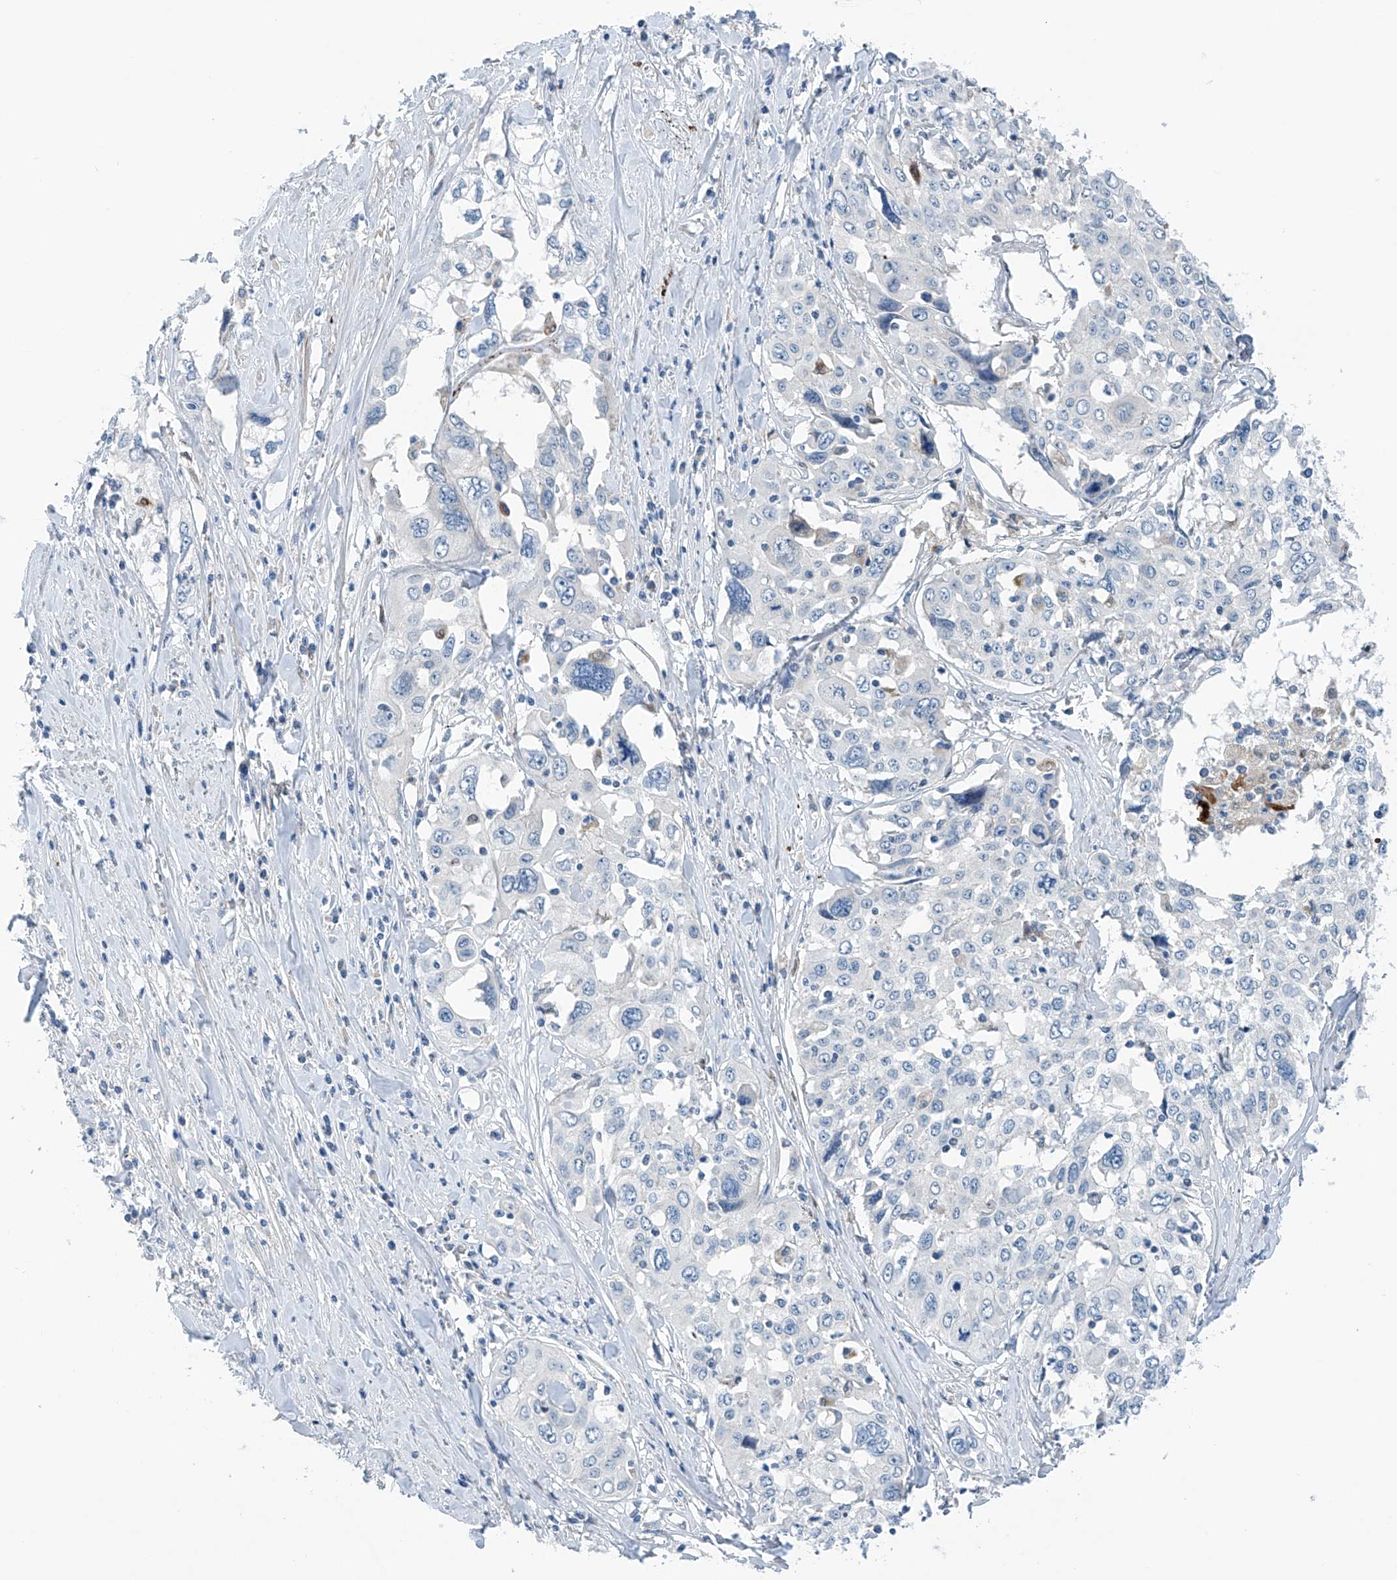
{"staining": {"intensity": "negative", "quantity": "none", "location": "none"}, "tissue": "cervical cancer", "cell_type": "Tumor cells", "image_type": "cancer", "snomed": [{"axis": "morphology", "description": "Squamous cell carcinoma, NOS"}, {"axis": "topography", "description": "Cervix"}], "caption": "Immunohistochemistry micrograph of human cervical squamous cell carcinoma stained for a protein (brown), which shows no staining in tumor cells.", "gene": "CEP85L", "patient": {"sex": "female", "age": 31}}